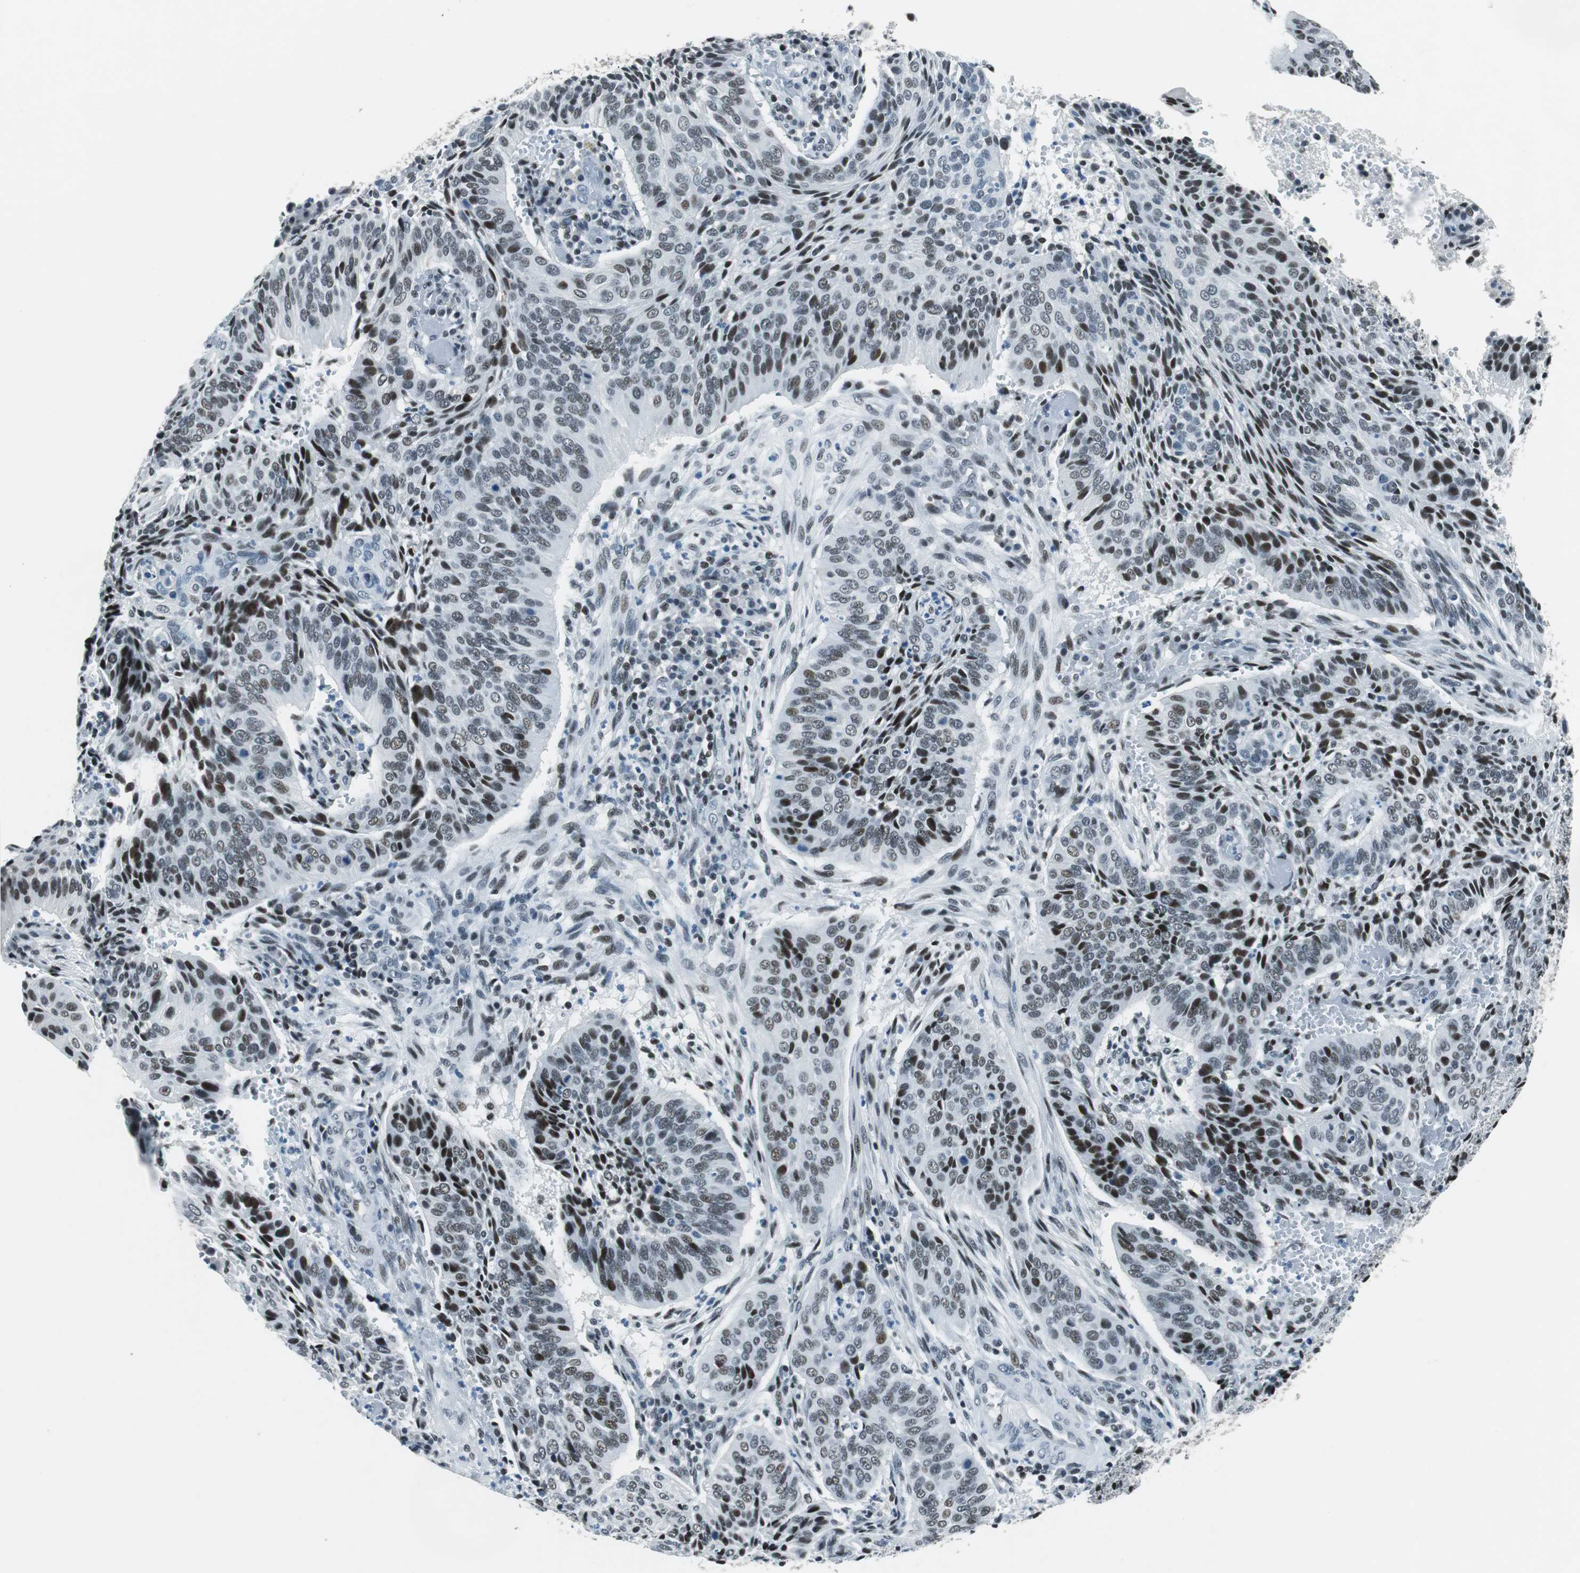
{"staining": {"intensity": "weak", "quantity": "<25%", "location": "nuclear"}, "tissue": "cervical cancer", "cell_type": "Tumor cells", "image_type": "cancer", "snomed": [{"axis": "morphology", "description": "Squamous cell carcinoma, NOS"}, {"axis": "topography", "description": "Cervix"}], "caption": "Immunohistochemistry (IHC) of squamous cell carcinoma (cervical) exhibits no expression in tumor cells.", "gene": "HDAC3", "patient": {"sex": "female", "age": 39}}